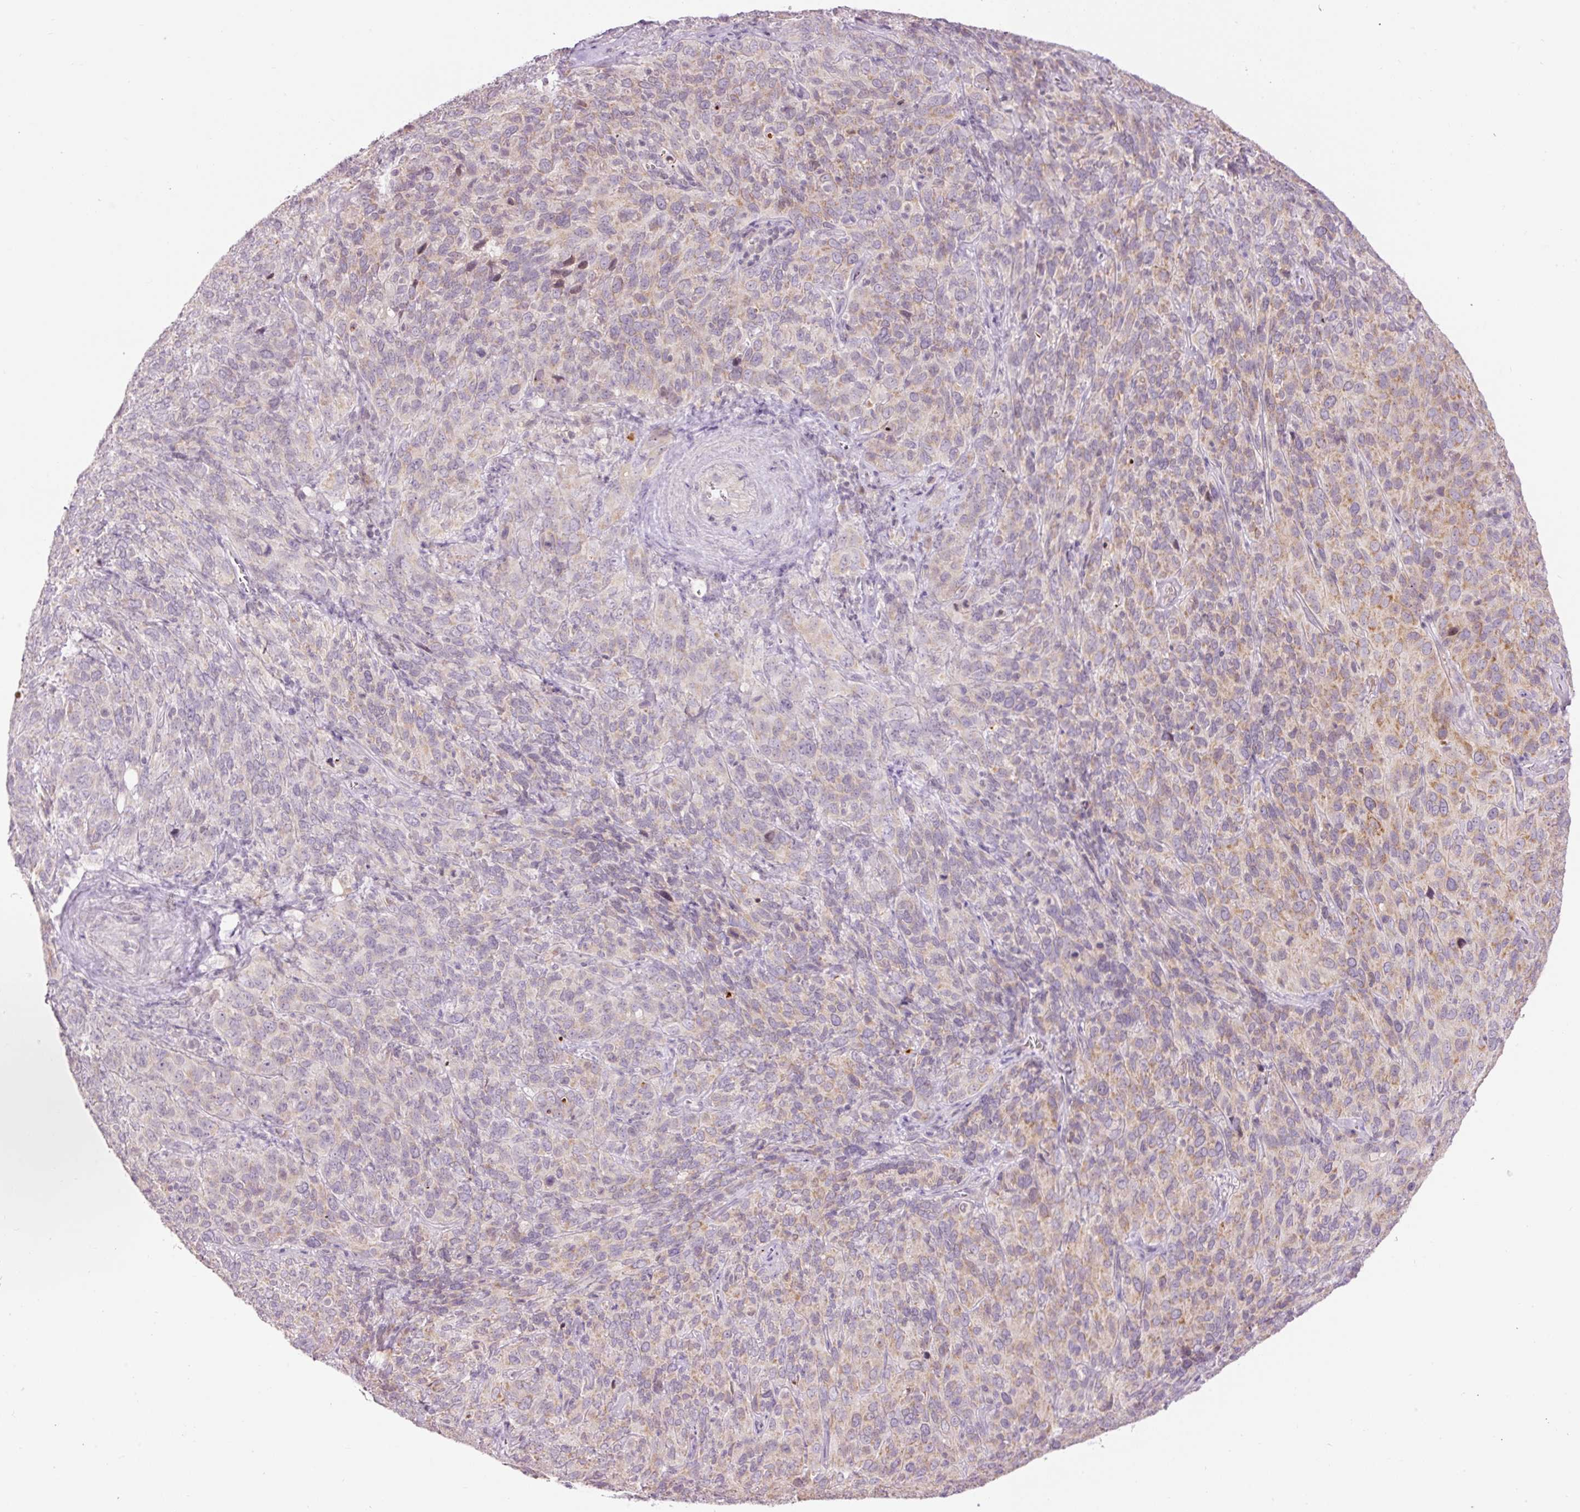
{"staining": {"intensity": "weak", "quantity": "<25%", "location": "cytoplasmic/membranous"}, "tissue": "cervical cancer", "cell_type": "Tumor cells", "image_type": "cancer", "snomed": [{"axis": "morphology", "description": "Normal tissue, NOS"}, {"axis": "morphology", "description": "Squamous cell carcinoma, NOS"}, {"axis": "topography", "description": "Cervix"}], "caption": "Immunohistochemistry micrograph of neoplastic tissue: human squamous cell carcinoma (cervical) stained with DAB (3,3'-diaminobenzidine) exhibits no significant protein positivity in tumor cells.", "gene": "ABHD11", "patient": {"sex": "female", "age": 51}}